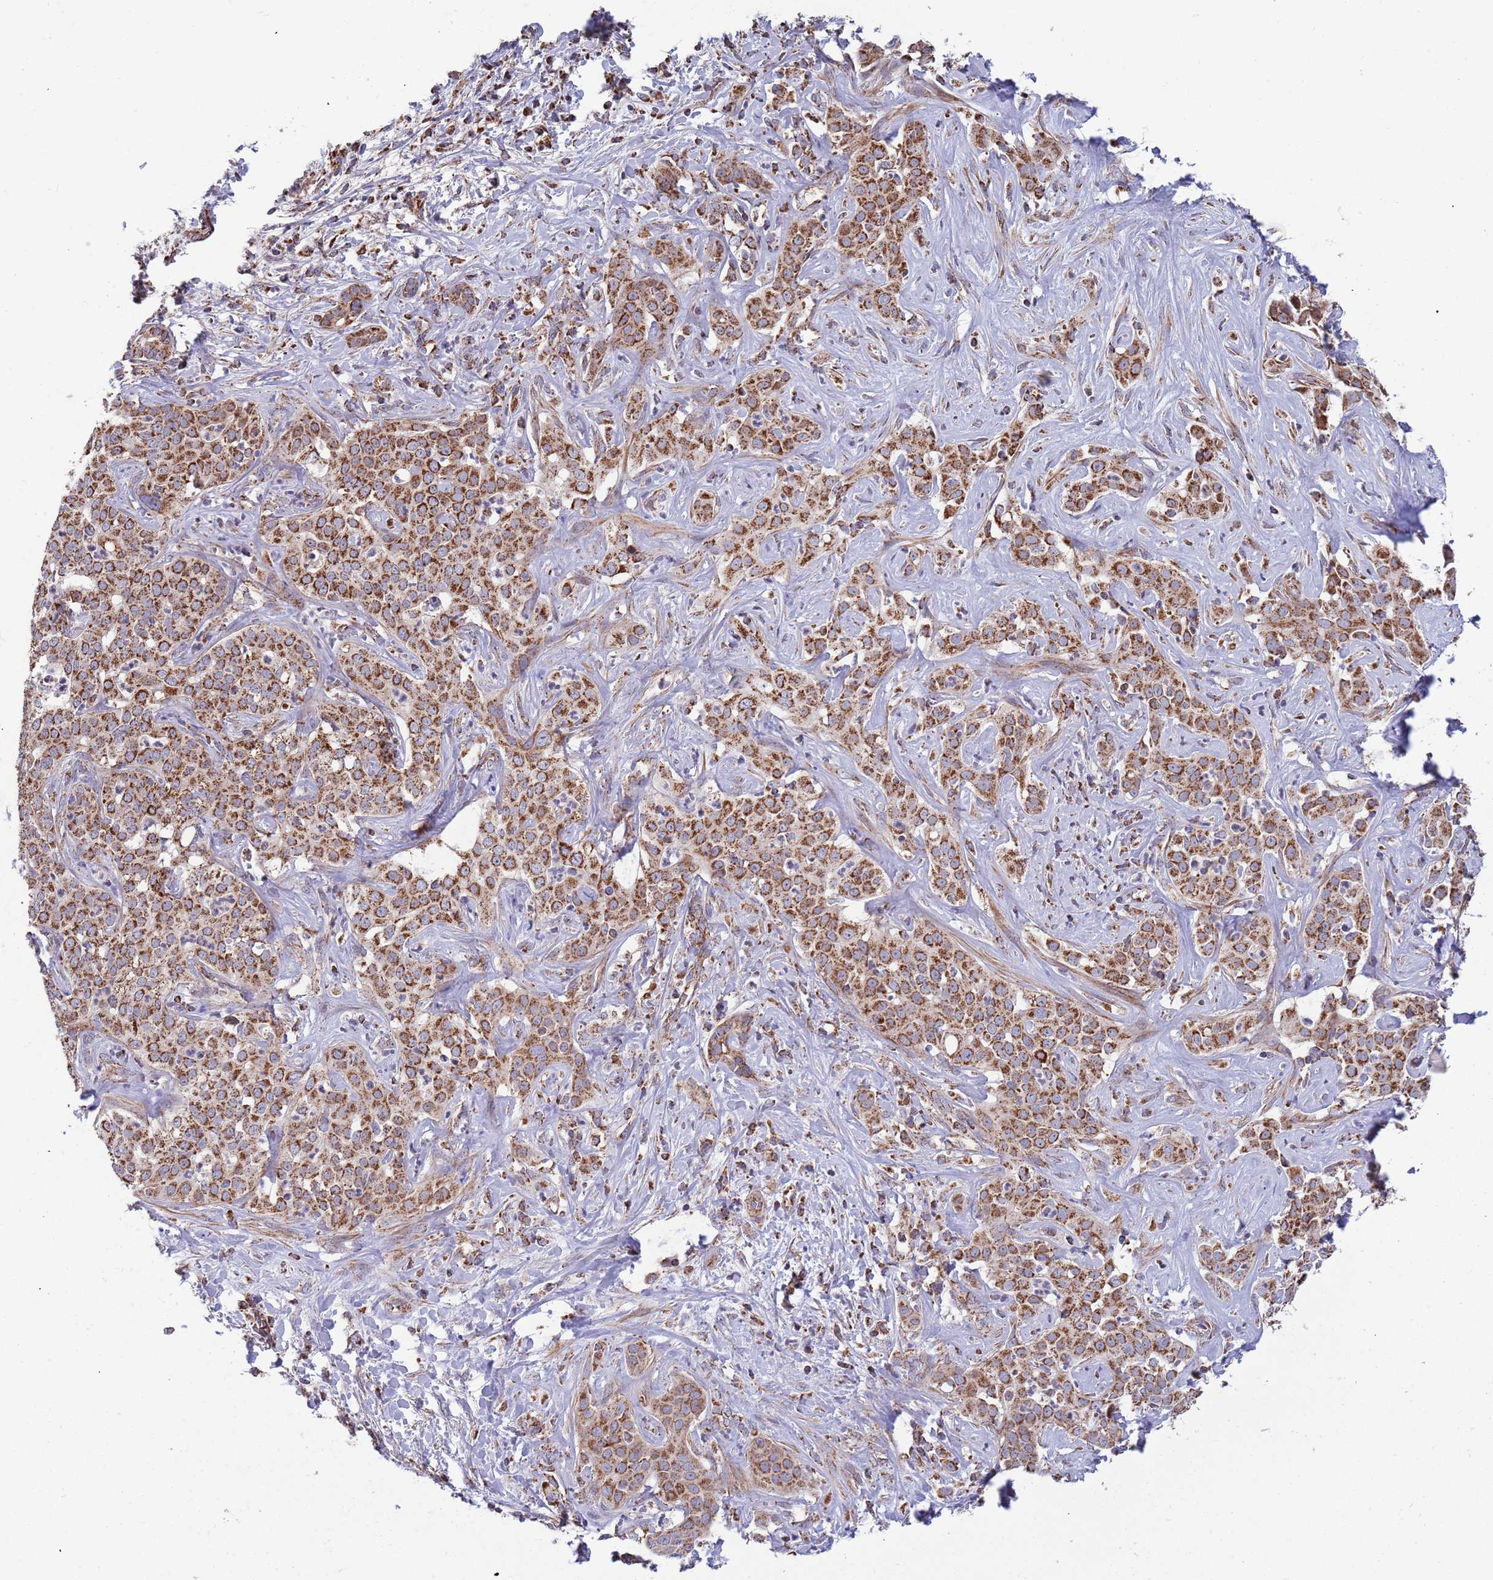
{"staining": {"intensity": "strong", "quantity": ">75%", "location": "cytoplasmic/membranous"}, "tissue": "liver cancer", "cell_type": "Tumor cells", "image_type": "cancer", "snomed": [{"axis": "morphology", "description": "Cholangiocarcinoma"}, {"axis": "topography", "description": "Liver"}], "caption": "Approximately >75% of tumor cells in liver cholangiocarcinoma show strong cytoplasmic/membranous protein expression as visualized by brown immunohistochemical staining.", "gene": "VPS16", "patient": {"sex": "male", "age": 67}}